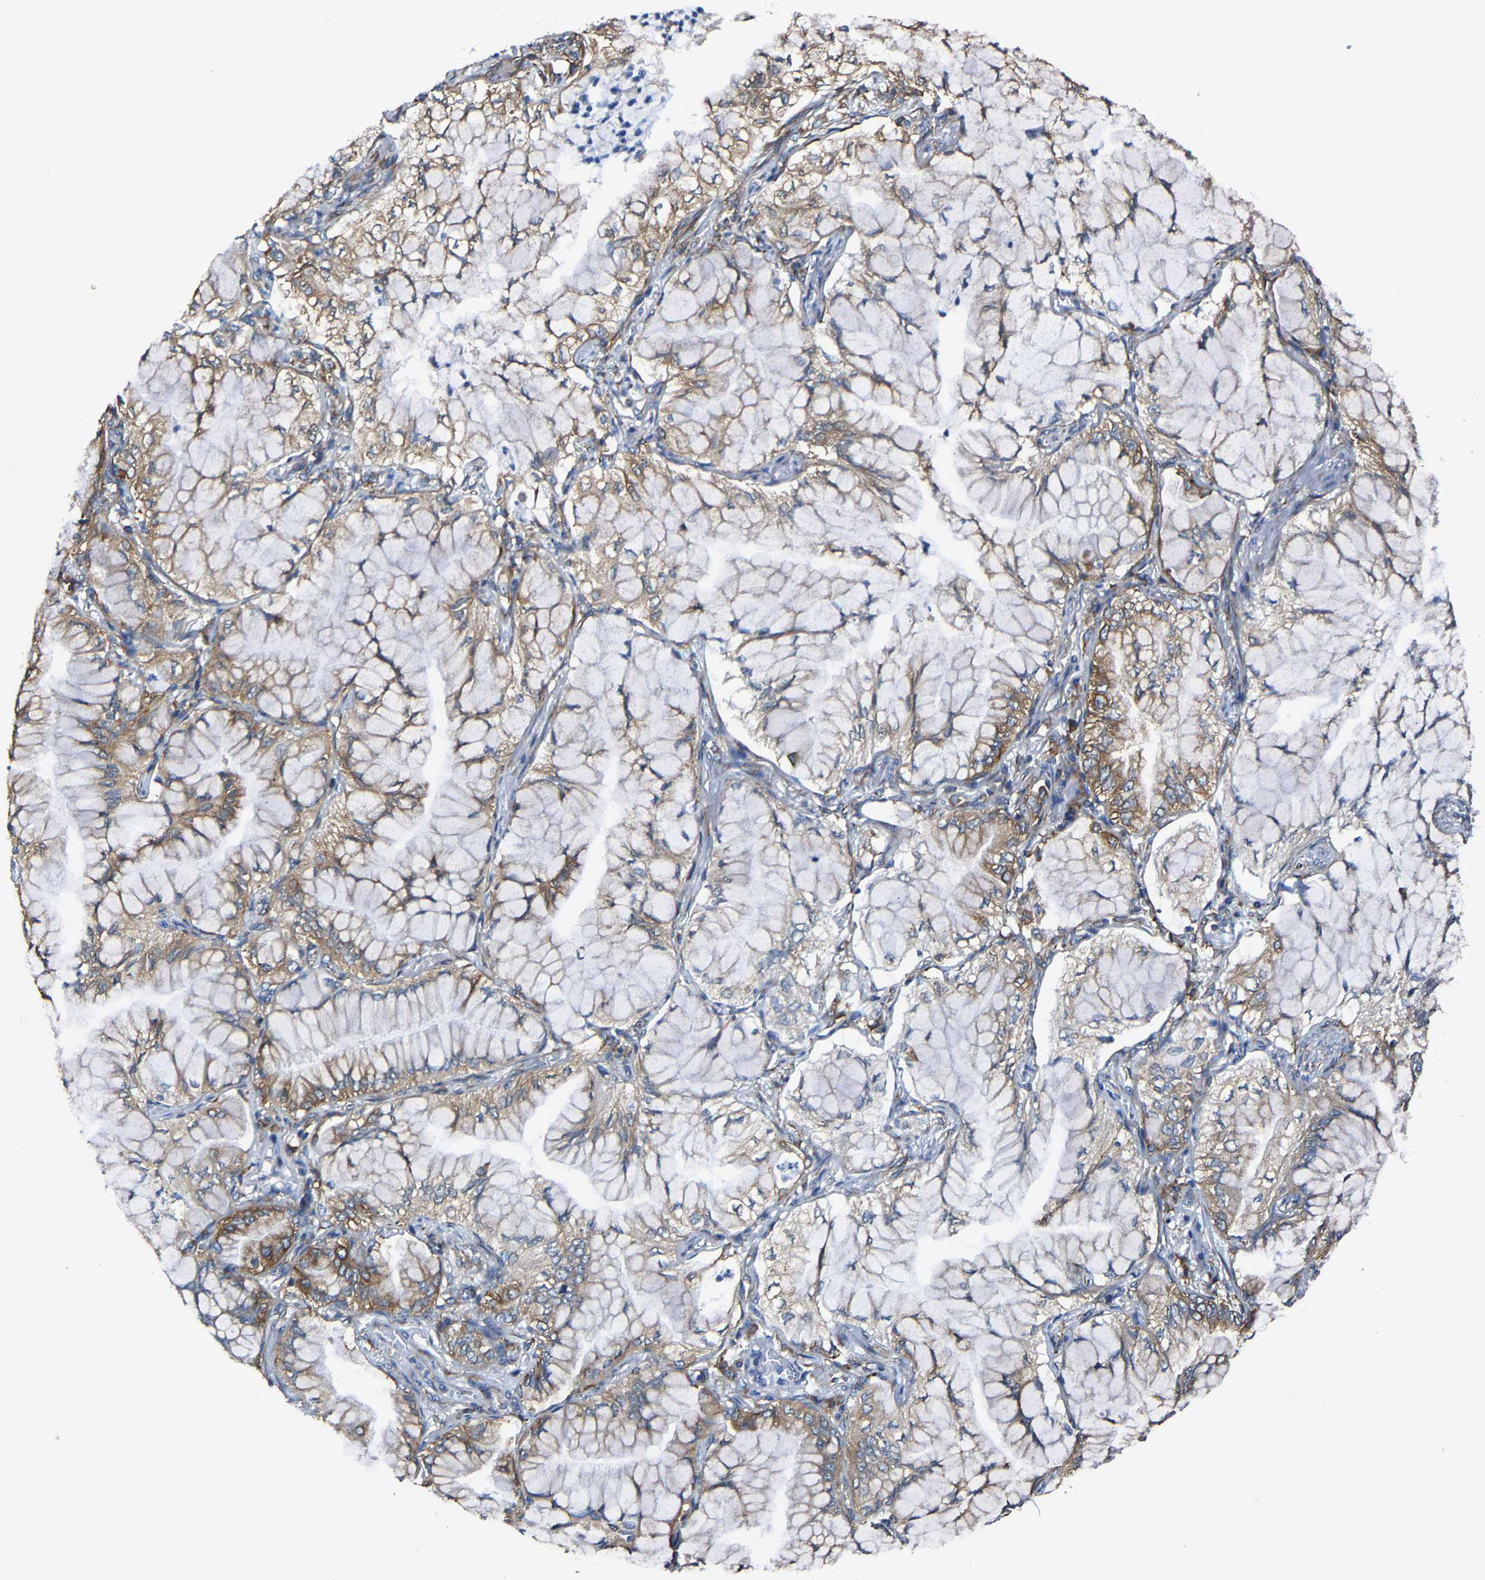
{"staining": {"intensity": "moderate", "quantity": ">75%", "location": "cytoplasmic/membranous"}, "tissue": "lung cancer", "cell_type": "Tumor cells", "image_type": "cancer", "snomed": [{"axis": "morphology", "description": "Adenocarcinoma, NOS"}, {"axis": "topography", "description": "Lung"}], "caption": "DAB immunohistochemical staining of human lung cancer demonstrates moderate cytoplasmic/membranous protein positivity in approximately >75% of tumor cells.", "gene": "G3BP2", "patient": {"sex": "female", "age": 70}}